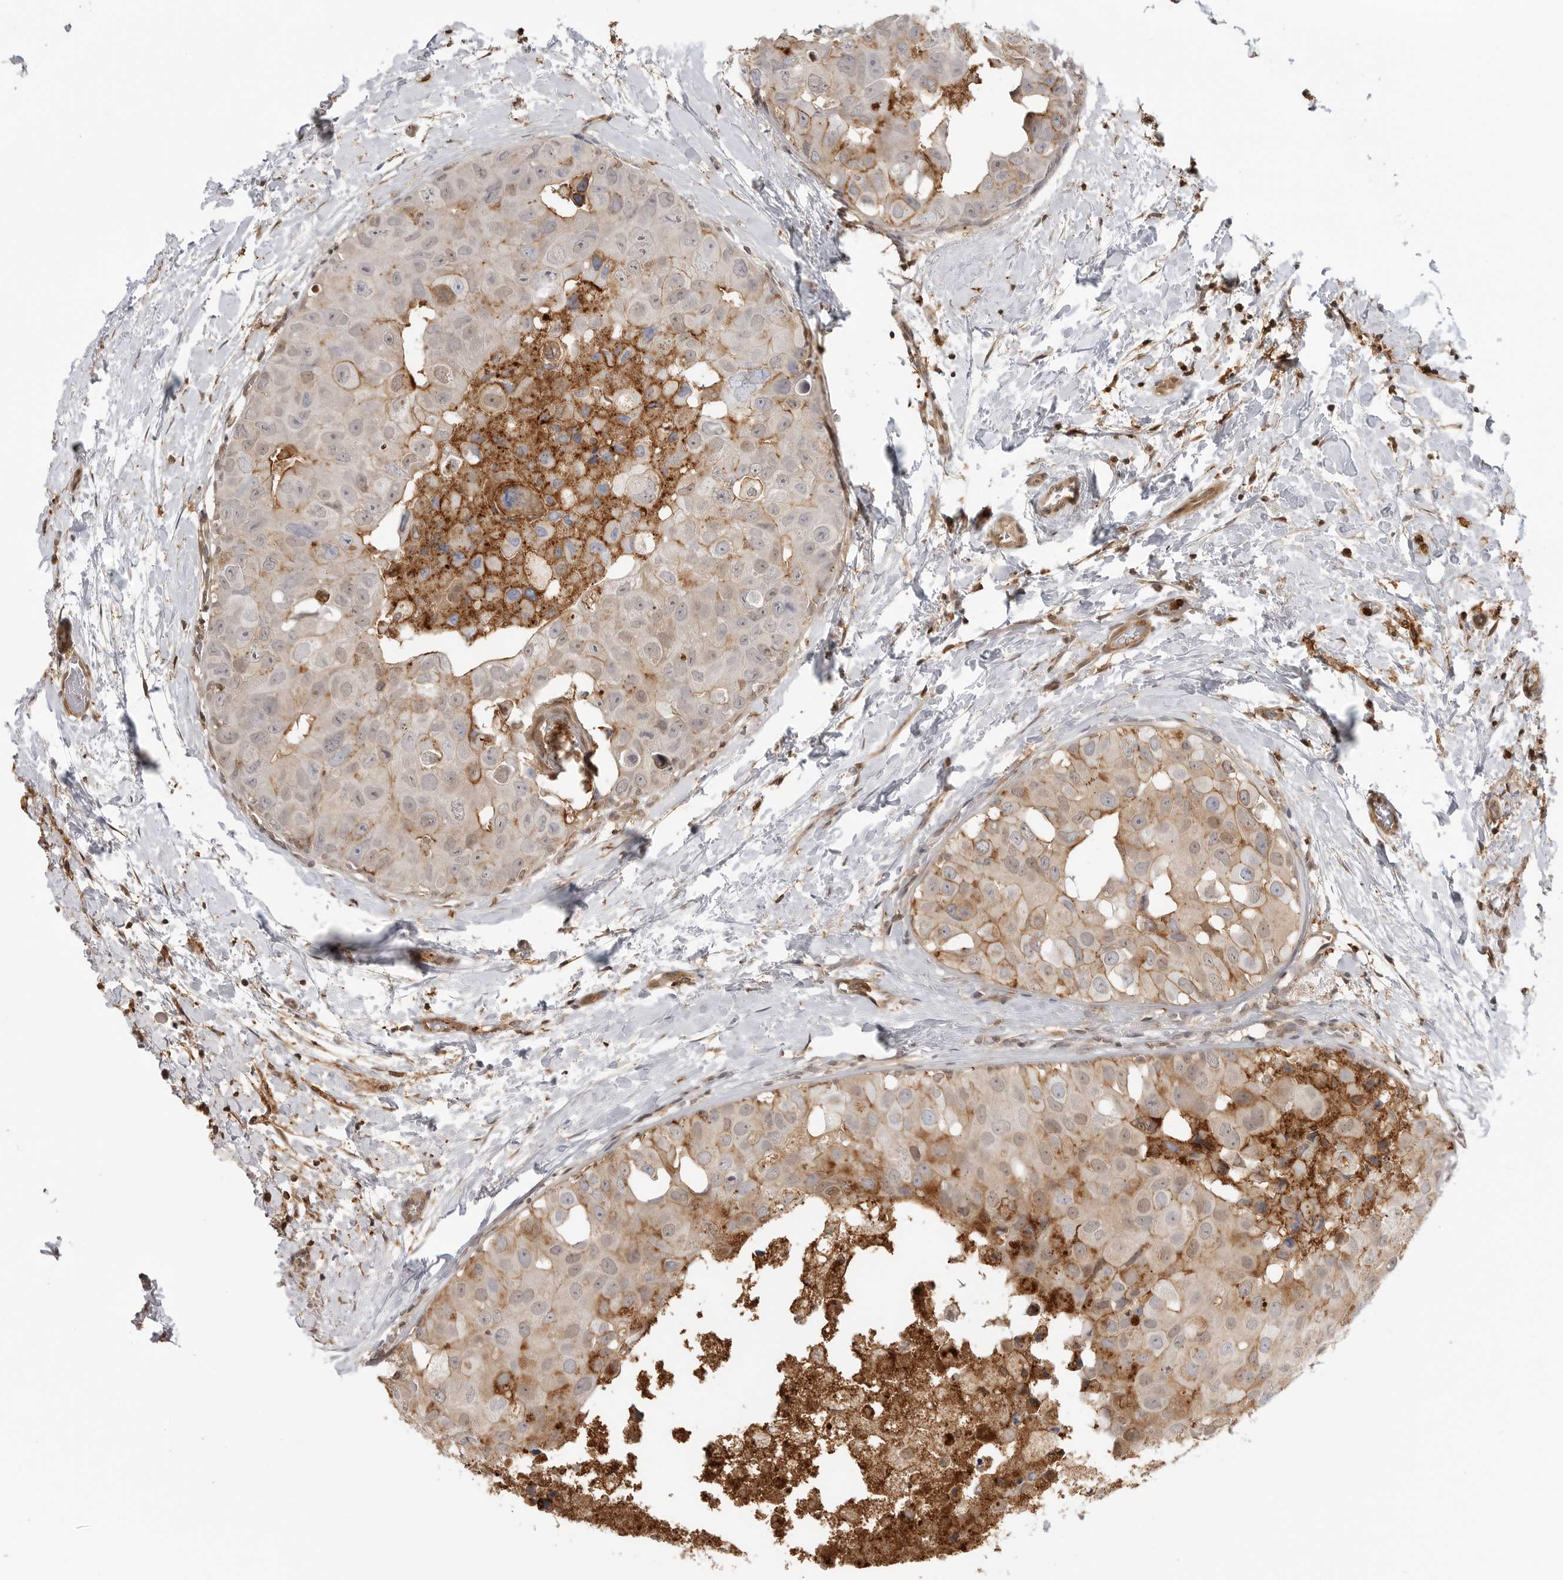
{"staining": {"intensity": "moderate", "quantity": "25%-75%", "location": "cytoplasmic/membranous"}, "tissue": "breast cancer", "cell_type": "Tumor cells", "image_type": "cancer", "snomed": [{"axis": "morphology", "description": "Duct carcinoma"}, {"axis": "topography", "description": "Breast"}], "caption": "The immunohistochemical stain shows moderate cytoplasmic/membranous expression in tumor cells of breast infiltrating ductal carcinoma tissue. Nuclei are stained in blue.", "gene": "ANXA11", "patient": {"sex": "female", "age": 62}}